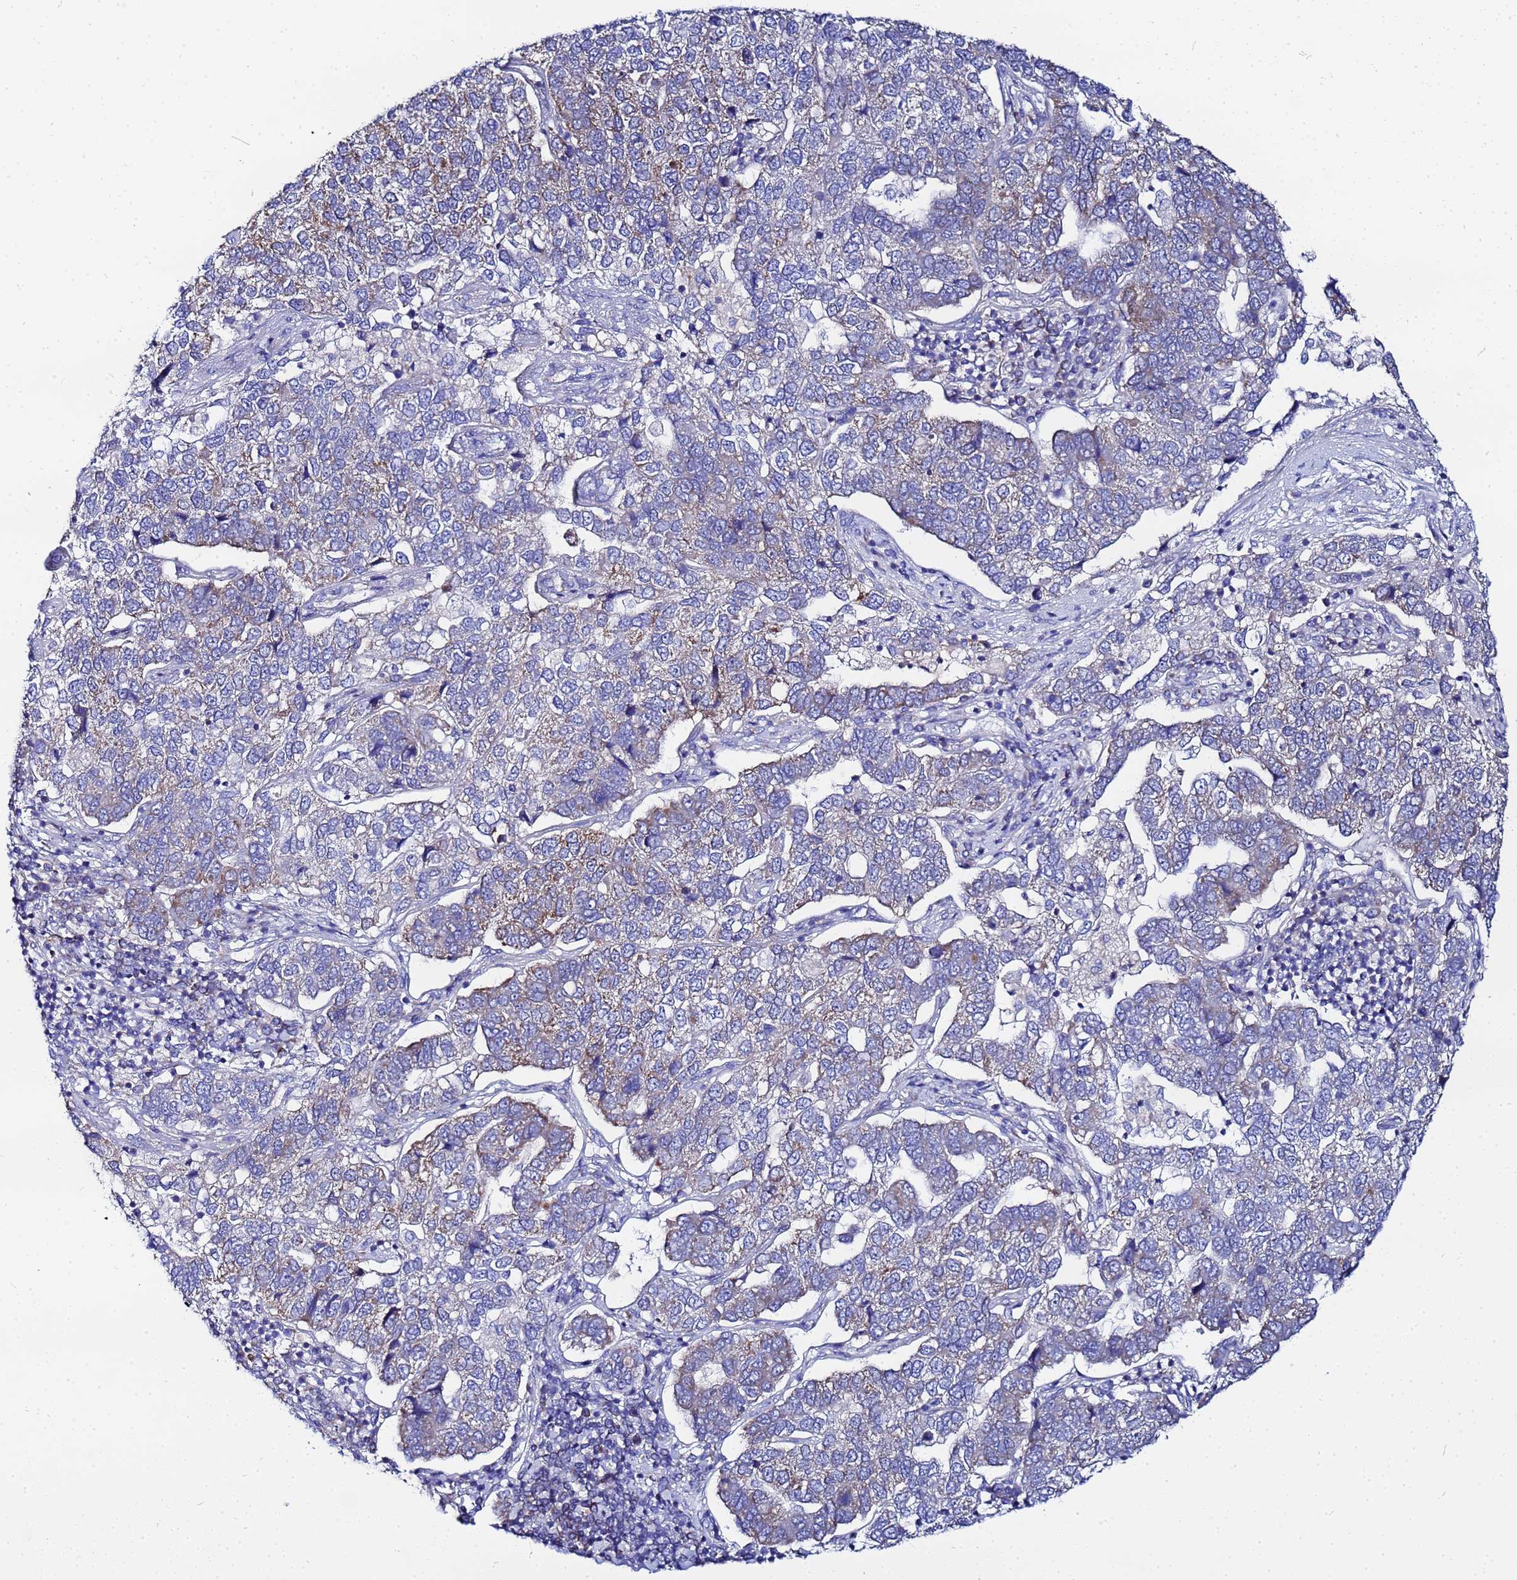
{"staining": {"intensity": "weak", "quantity": "25%-75%", "location": "cytoplasmic/membranous"}, "tissue": "pancreatic cancer", "cell_type": "Tumor cells", "image_type": "cancer", "snomed": [{"axis": "morphology", "description": "Adenocarcinoma, NOS"}, {"axis": "topography", "description": "Pancreas"}], "caption": "Immunohistochemical staining of pancreatic cancer (adenocarcinoma) demonstrates weak cytoplasmic/membranous protein positivity in about 25%-75% of tumor cells.", "gene": "FAHD2A", "patient": {"sex": "female", "age": 61}}